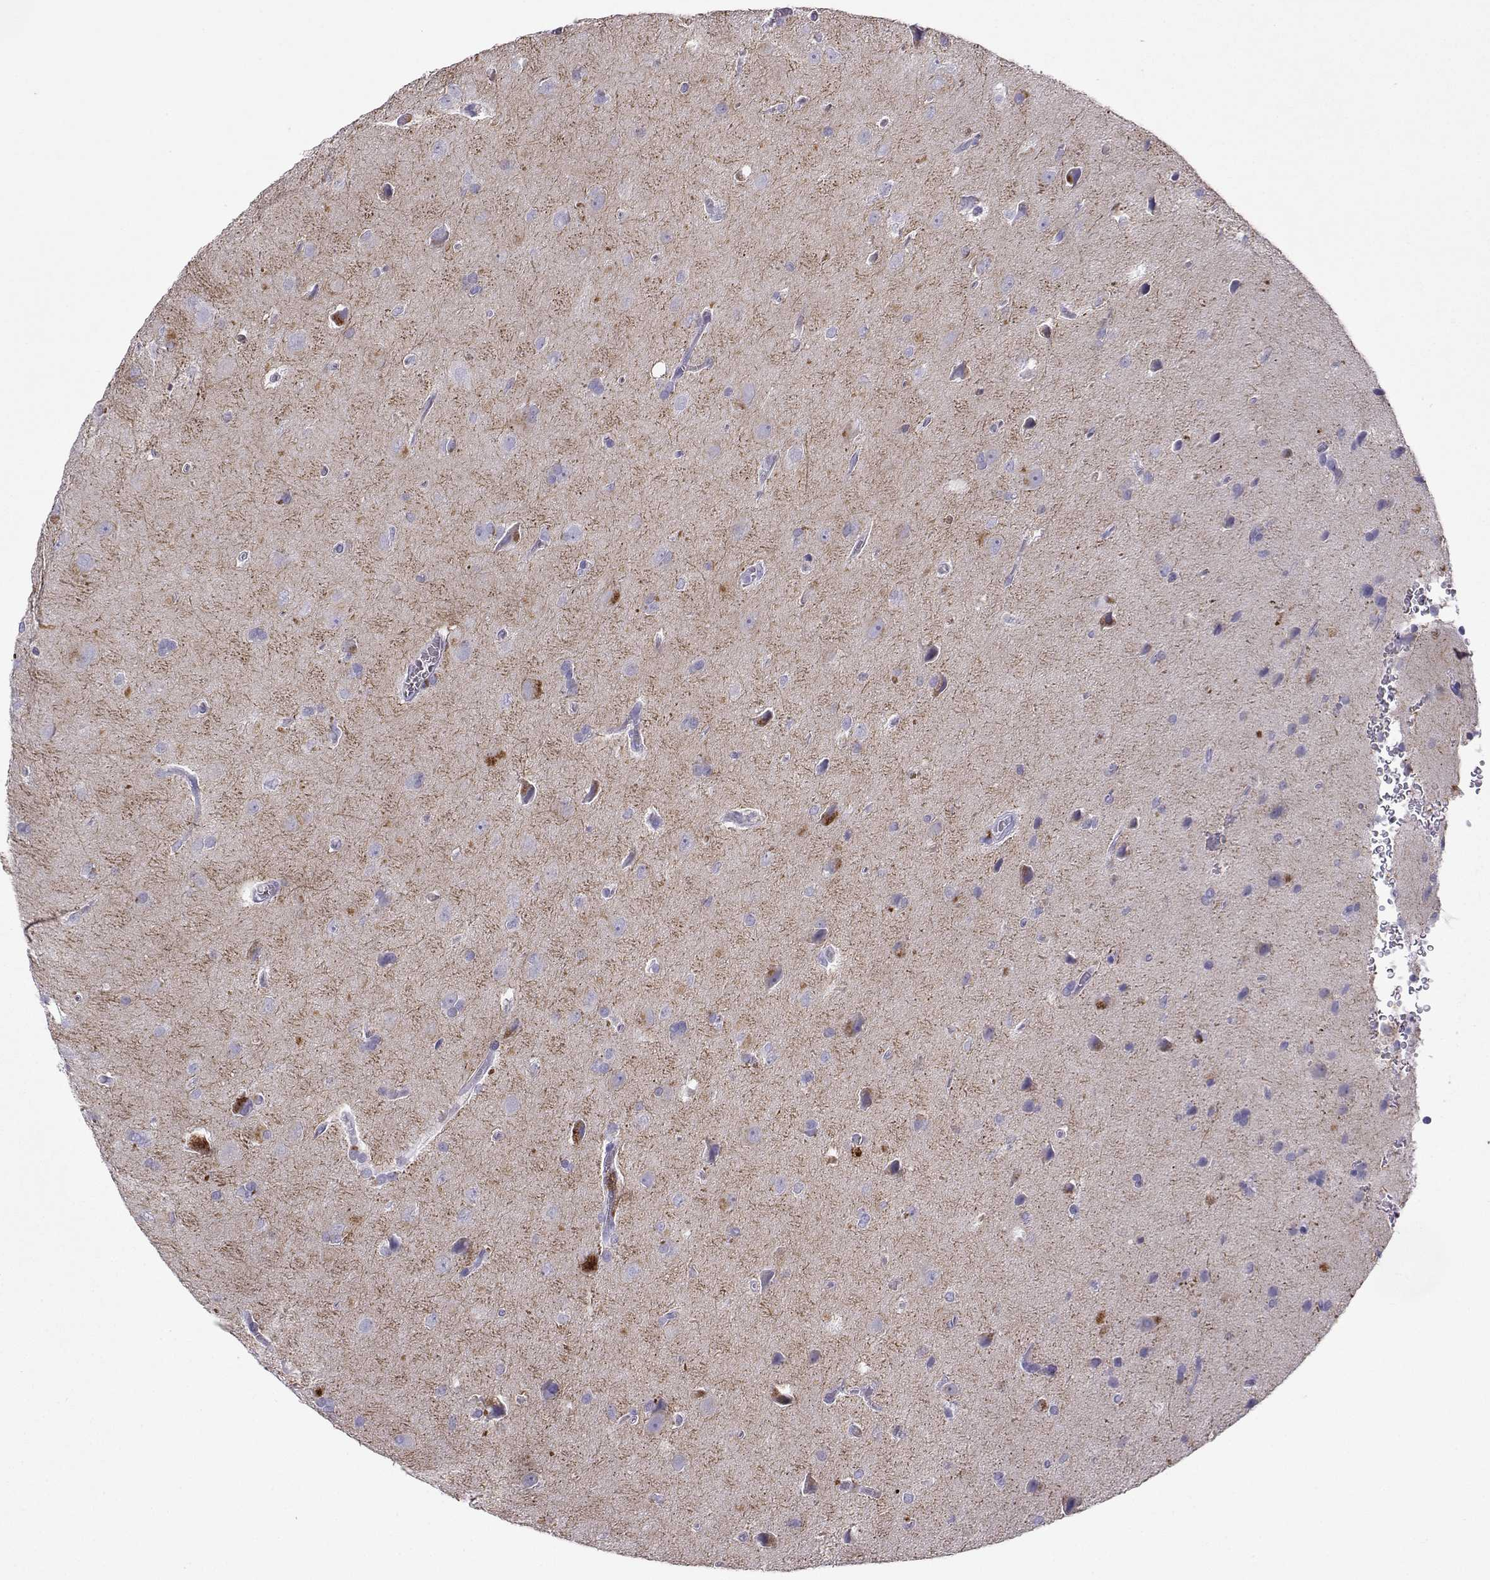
{"staining": {"intensity": "negative", "quantity": "none", "location": "none"}, "tissue": "glioma", "cell_type": "Tumor cells", "image_type": "cancer", "snomed": [{"axis": "morphology", "description": "Glioma, malignant, Low grade"}, {"axis": "topography", "description": "Brain"}], "caption": "Malignant glioma (low-grade) stained for a protein using immunohistochemistry demonstrates no positivity tumor cells.", "gene": "NEFL", "patient": {"sex": "male", "age": 58}}